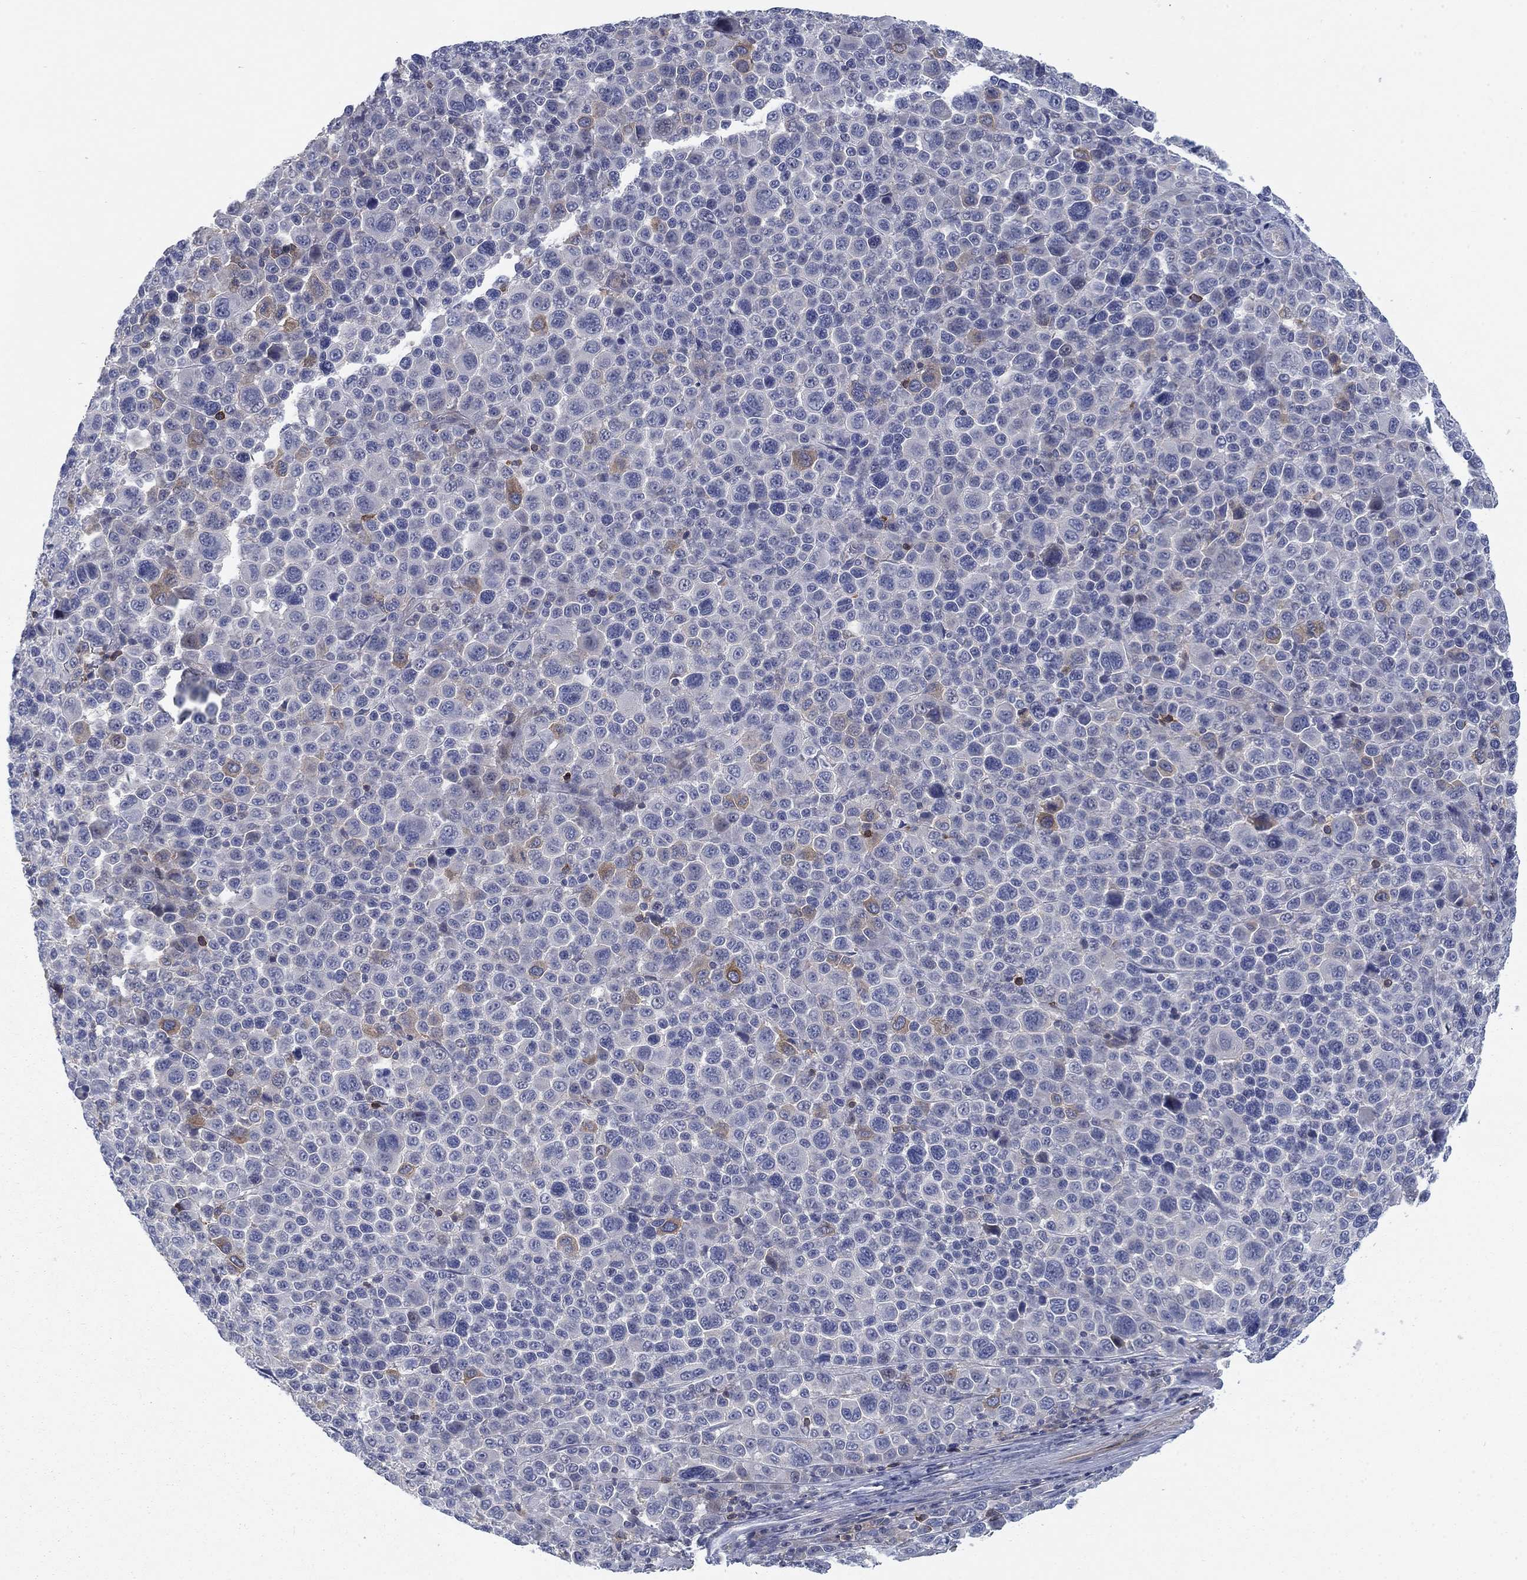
{"staining": {"intensity": "weak", "quantity": "<25%", "location": "cytoplasmic/membranous"}, "tissue": "melanoma", "cell_type": "Tumor cells", "image_type": "cancer", "snomed": [{"axis": "morphology", "description": "Malignant melanoma, NOS"}, {"axis": "topography", "description": "Skin"}], "caption": "IHC histopathology image of neoplastic tissue: melanoma stained with DAB exhibits no significant protein positivity in tumor cells. (DAB immunohistochemistry (IHC) visualized using brightfield microscopy, high magnification).", "gene": "KIF15", "patient": {"sex": "female", "age": 57}}